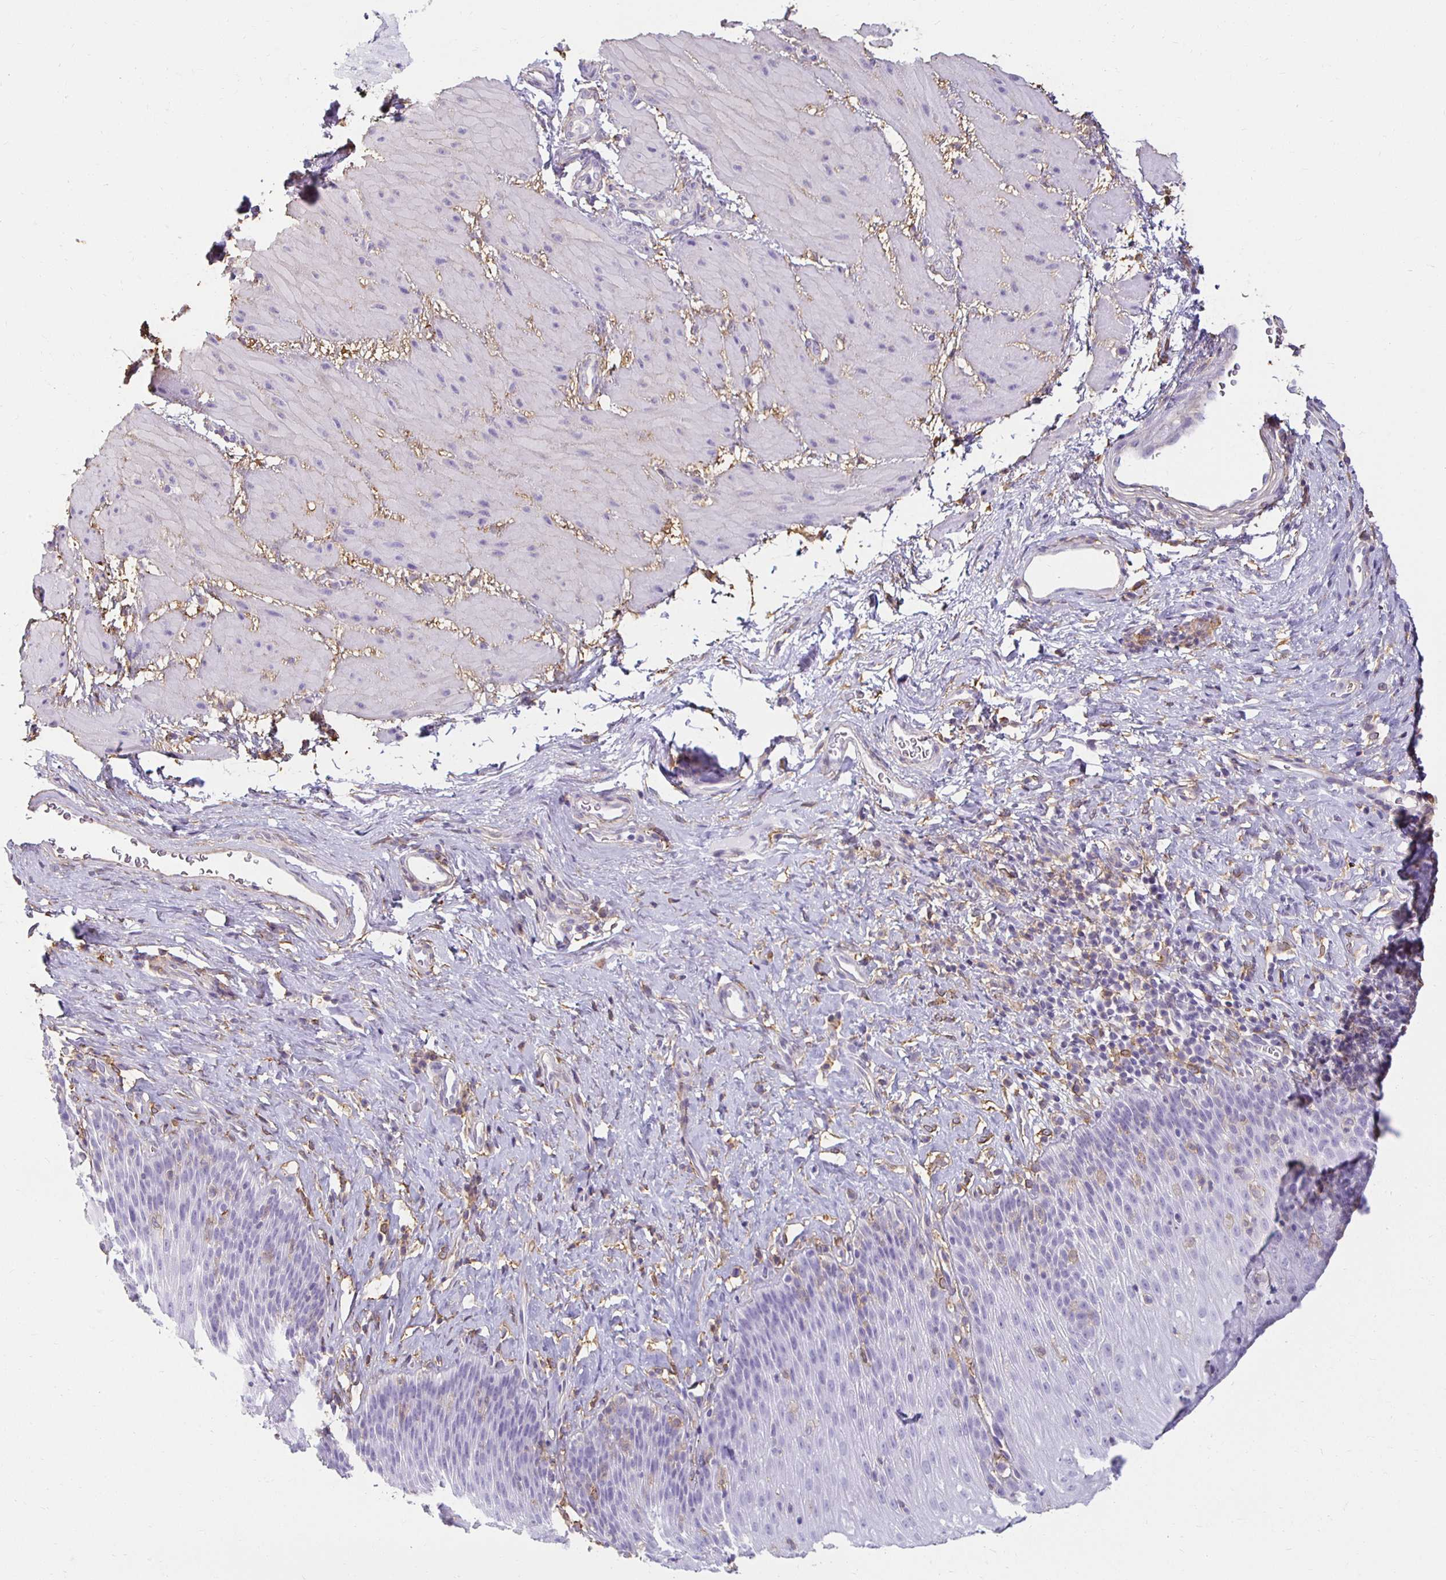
{"staining": {"intensity": "negative", "quantity": "none", "location": "none"}, "tissue": "esophagus", "cell_type": "Squamous epithelial cells", "image_type": "normal", "snomed": [{"axis": "morphology", "description": "Normal tissue, NOS"}, {"axis": "topography", "description": "Esophagus"}], "caption": "DAB (3,3'-diaminobenzidine) immunohistochemical staining of benign esophagus shows no significant expression in squamous epithelial cells.", "gene": "TAS1R3", "patient": {"sex": "female", "age": 61}}